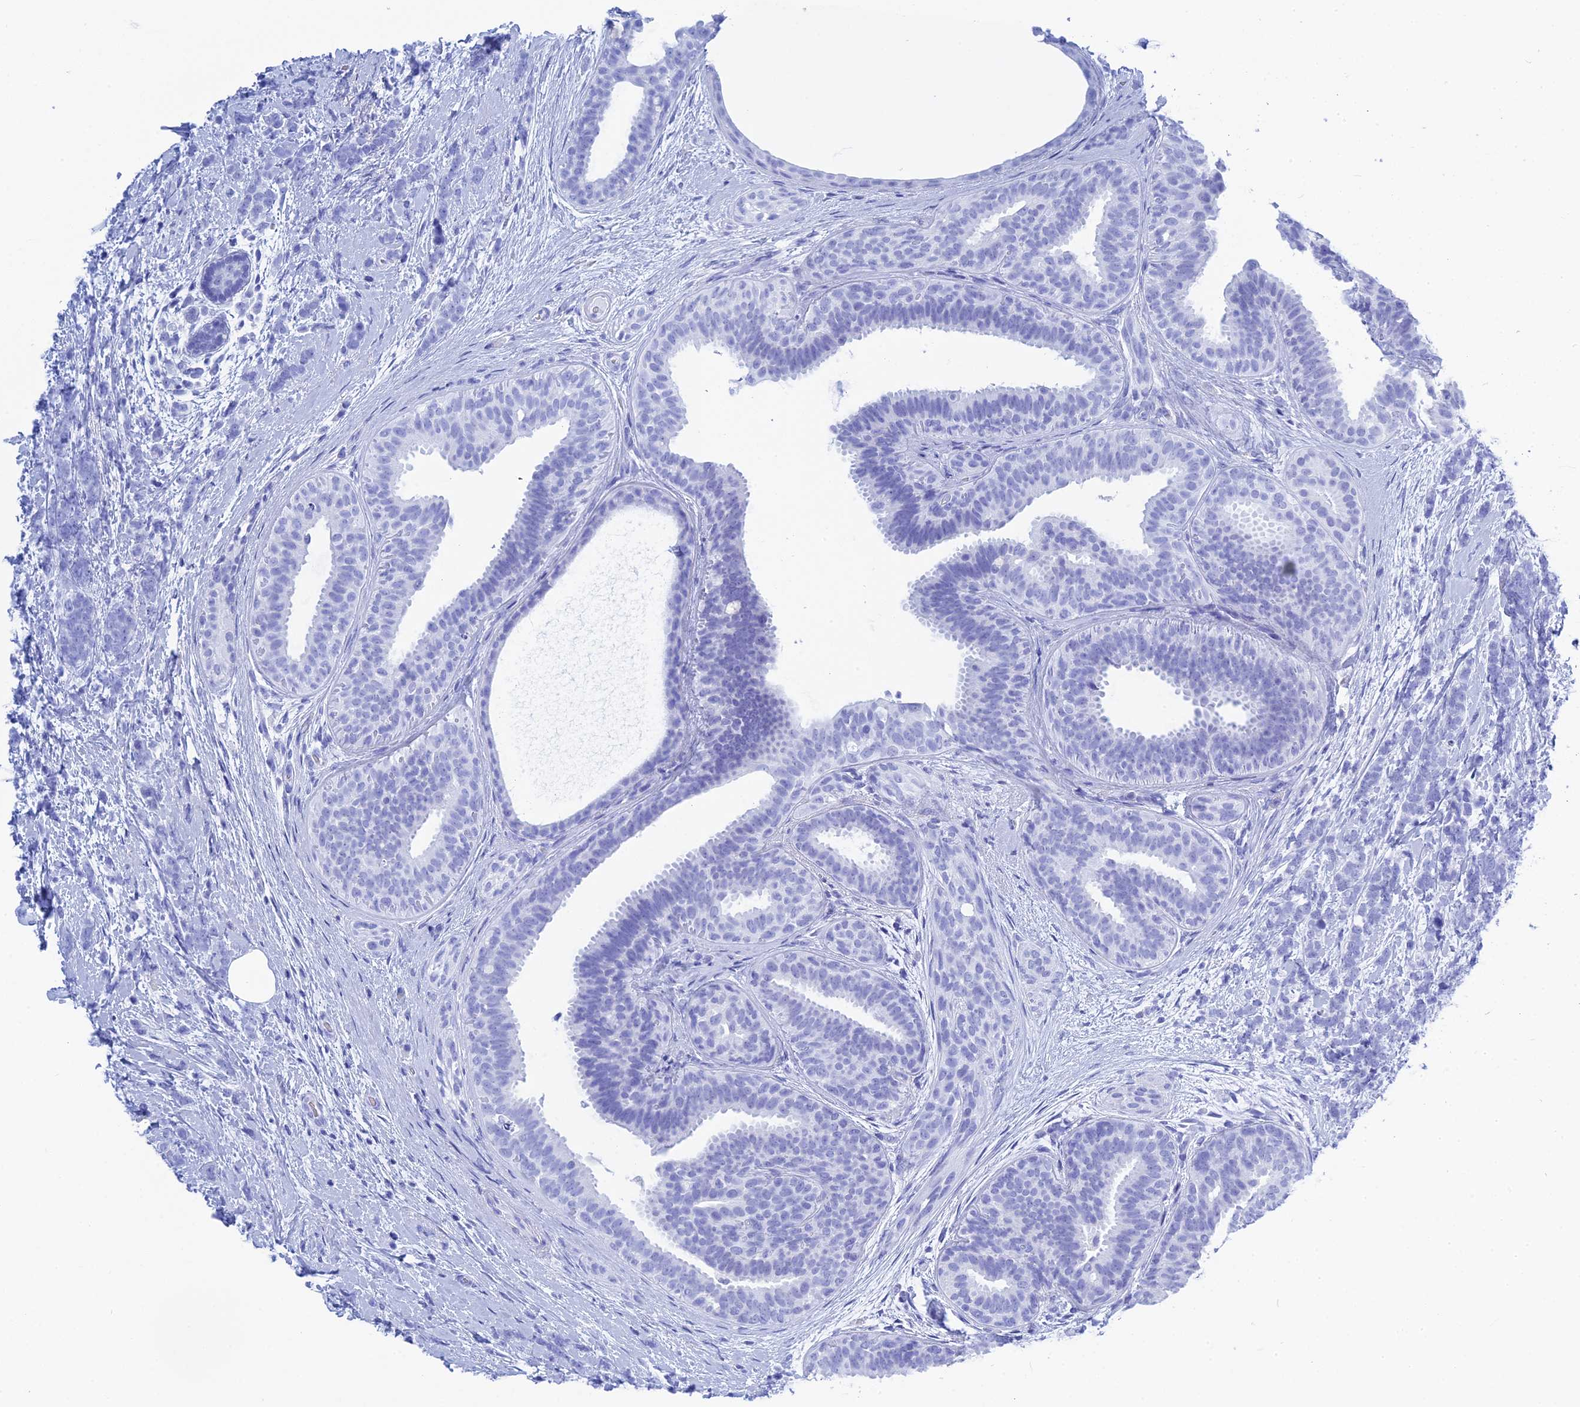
{"staining": {"intensity": "negative", "quantity": "none", "location": "none"}, "tissue": "breast cancer", "cell_type": "Tumor cells", "image_type": "cancer", "snomed": [{"axis": "morphology", "description": "Lobular carcinoma"}, {"axis": "topography", "description": "Breast"}], "caption": "Breast cancer was stained to show a protein in brown. There is no significant staining in tumor cells.", "gene": "TEX101", "patient": {"sex": "female", "age": 58}}